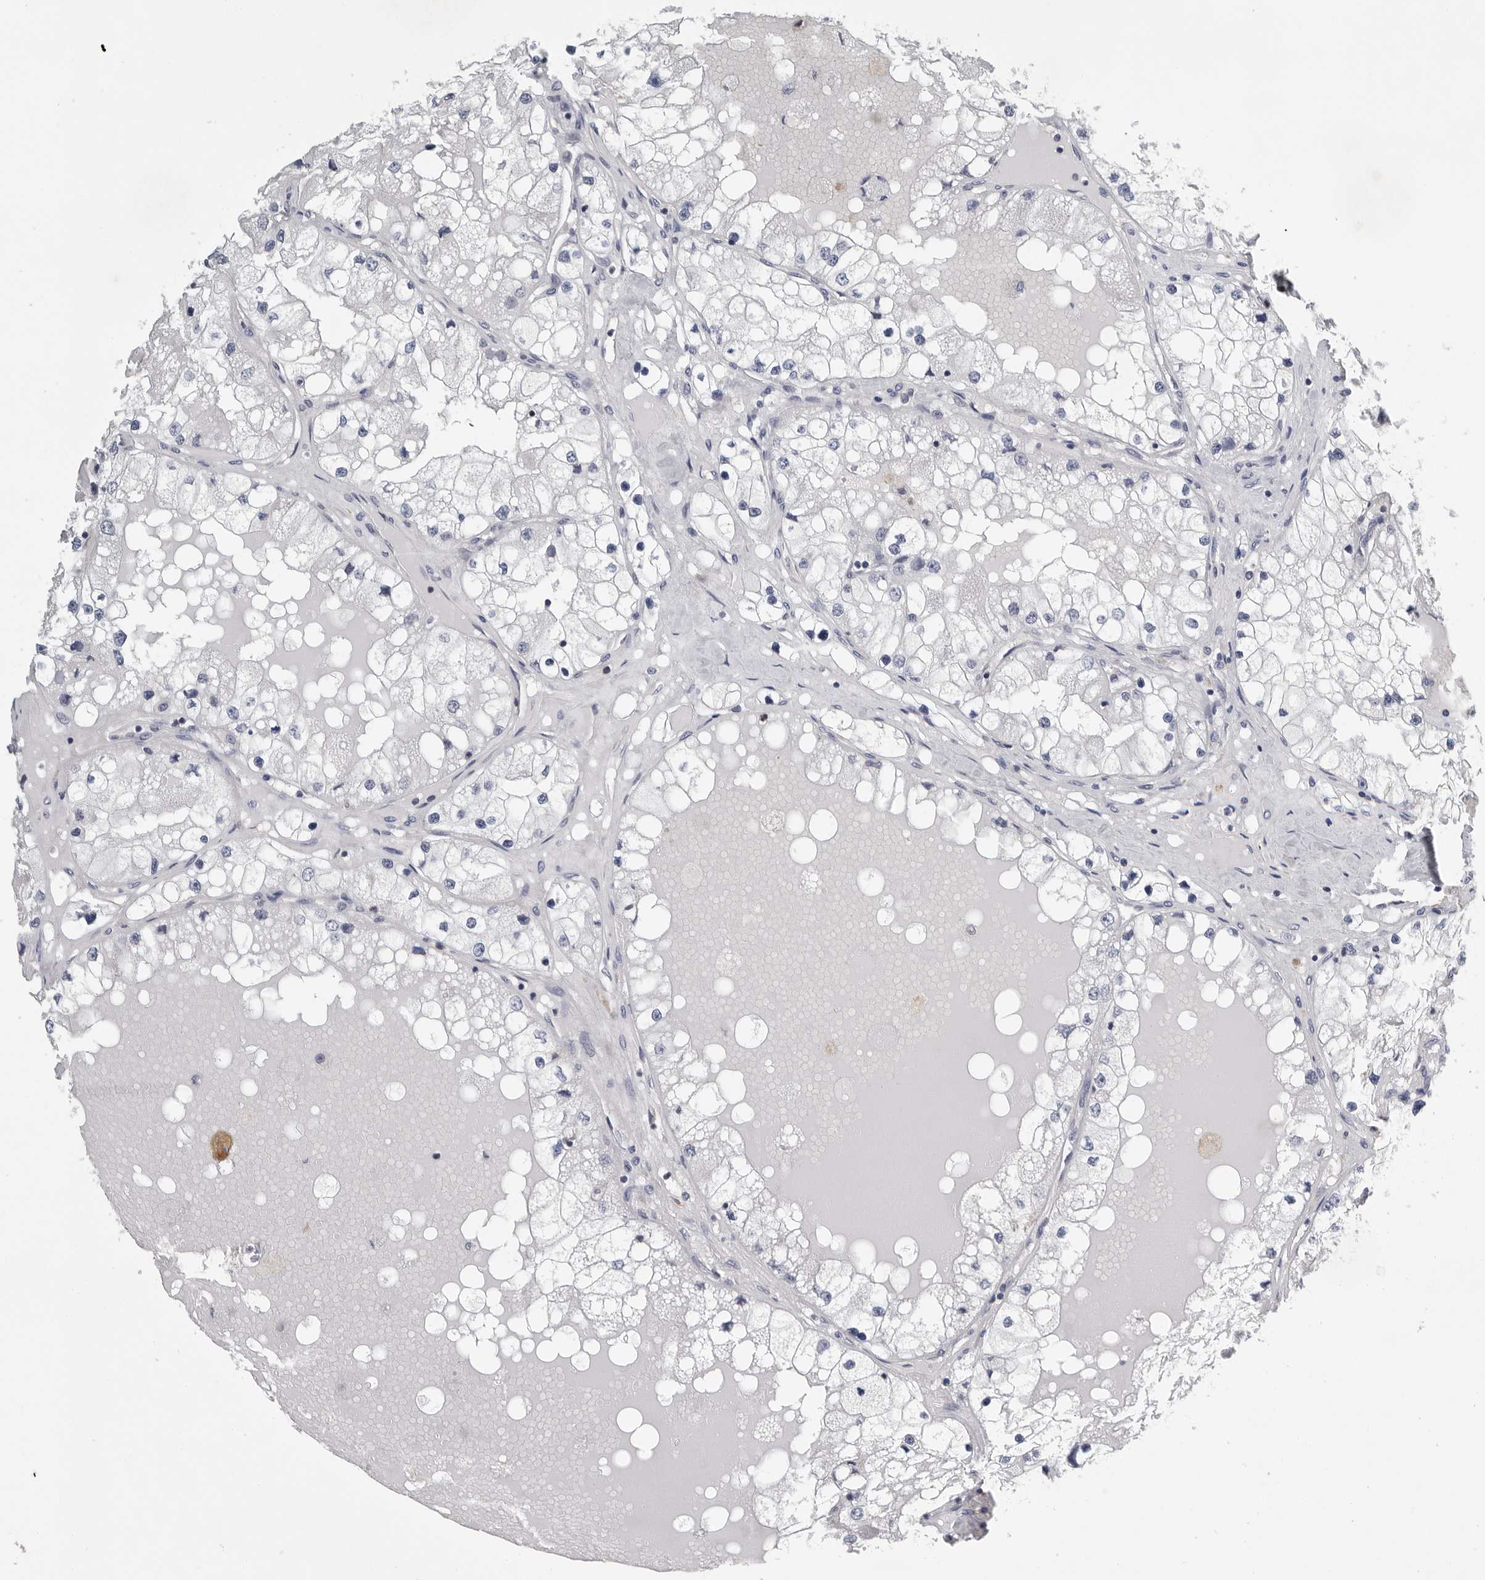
{"staining": {"intensity": "negative", "quantity": "none", "location": "none"}, "tissue": "renal cancer", "cell_type": "Tumor cells", "image_type": "cancer", "snomed": [{"axis": "morphology", "description": "Adenocarcinoma, NOS"}, {"axis": "topography", "description": "Kidney"}], "caption": "Image shows no protein expression in tumor cells of renal cancer (adenocarcinoma) tissue.", "gene": "PDCD4", "patient": {"sex": "male", "age": 68}}